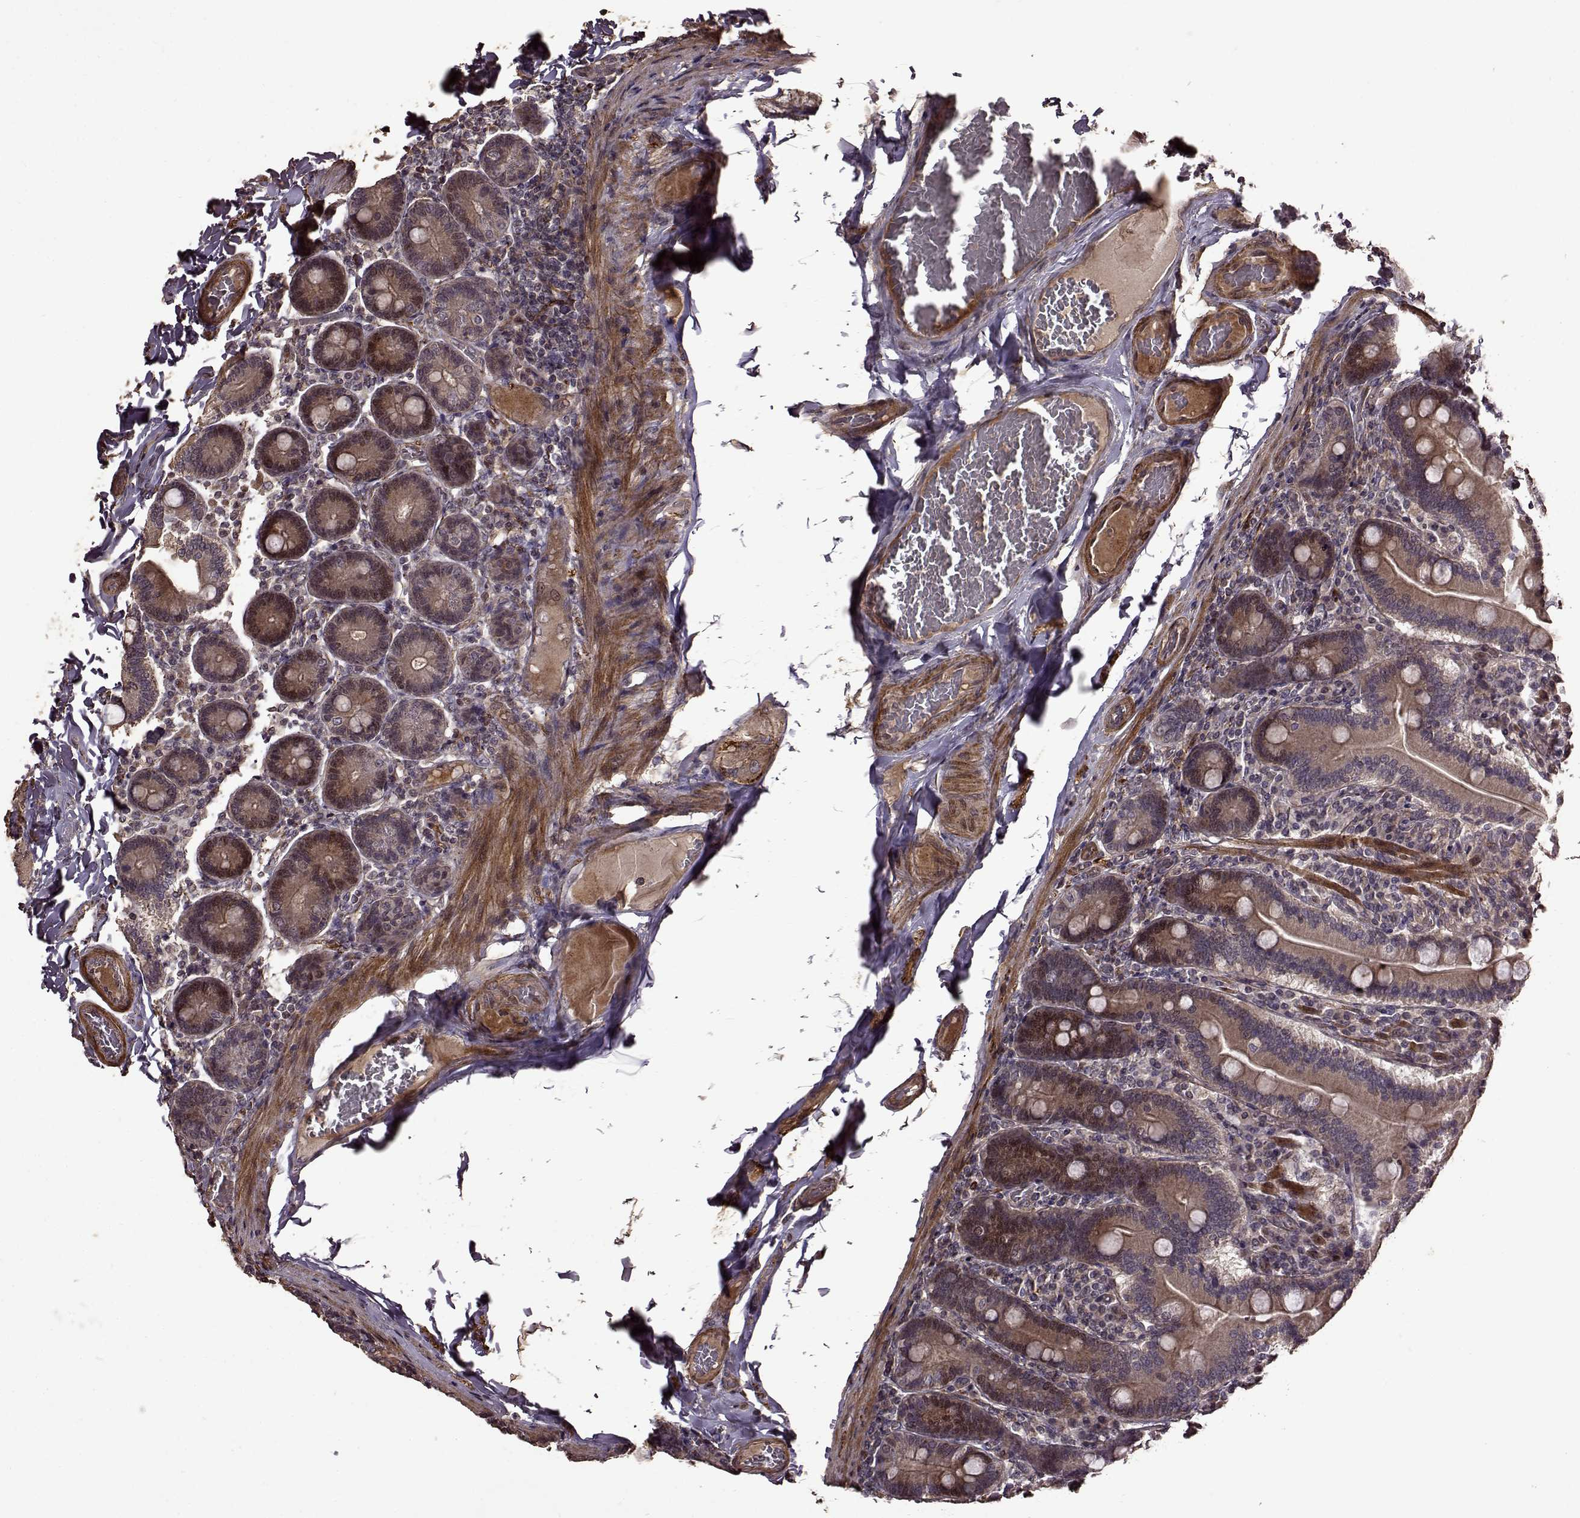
{"staining": {"intensity": "moderate", "quantity": ">75%", "location": "cytoplasmic/membranous"}, "tissue": "duodenum", "cell_type": "Glandular cells", "image_type": "normal", "snomed": [{"axis": "morphology", "description": "Normal tissue, NOS"}, {"axis": "topography", "description": "Duodenum"}], "caption": "IHC photomicrograph of unremarkable duodenum: duodenum stained using immunohistochemistry reveals medium levels of moderate protein expression localized specifically in the cytoplasmic/membranous of glandular cells, appearing as a cytoplasmic/membranous brown color.", "gene": "FBXW11", "patient": {"sex": "female", "age": 62}}